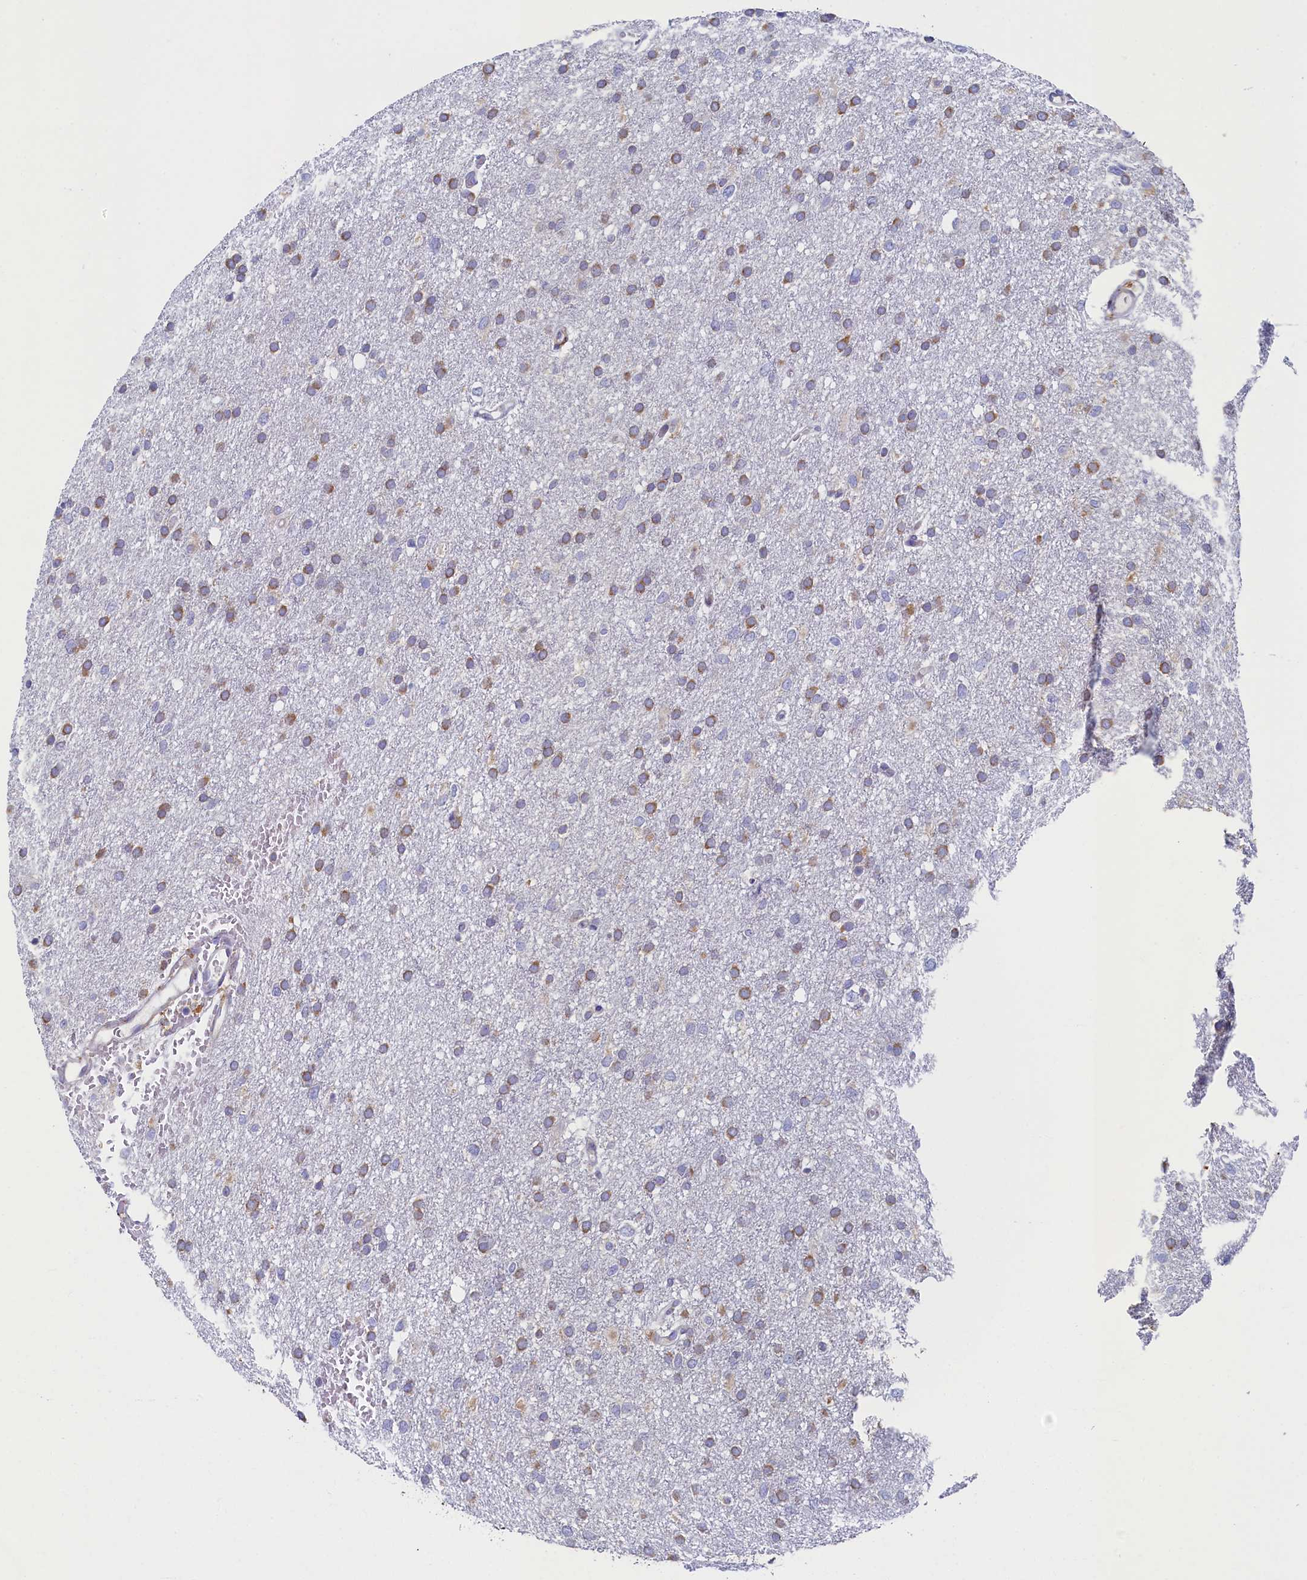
{"staining": {"intensity": "moderate", "quantity": ">75%", "location": "cytoplasmic/membranous"}, "tissue": "glioma", "cell_type": "Tumor cells", "image_type": "cancer", "snomed": [{"axis": "morphology", "description": "Glioma, malignant, High grade"}, {"axis": "topography", "description": "Cerebral cortex"}], "caption": "Protein staining of glioma tissue shows moderate cytoplasmic/membranous expression in approximately >75% of tumor cells.", "gene": "TMEM18", "patient": {"sex": "female", "age": 36}}